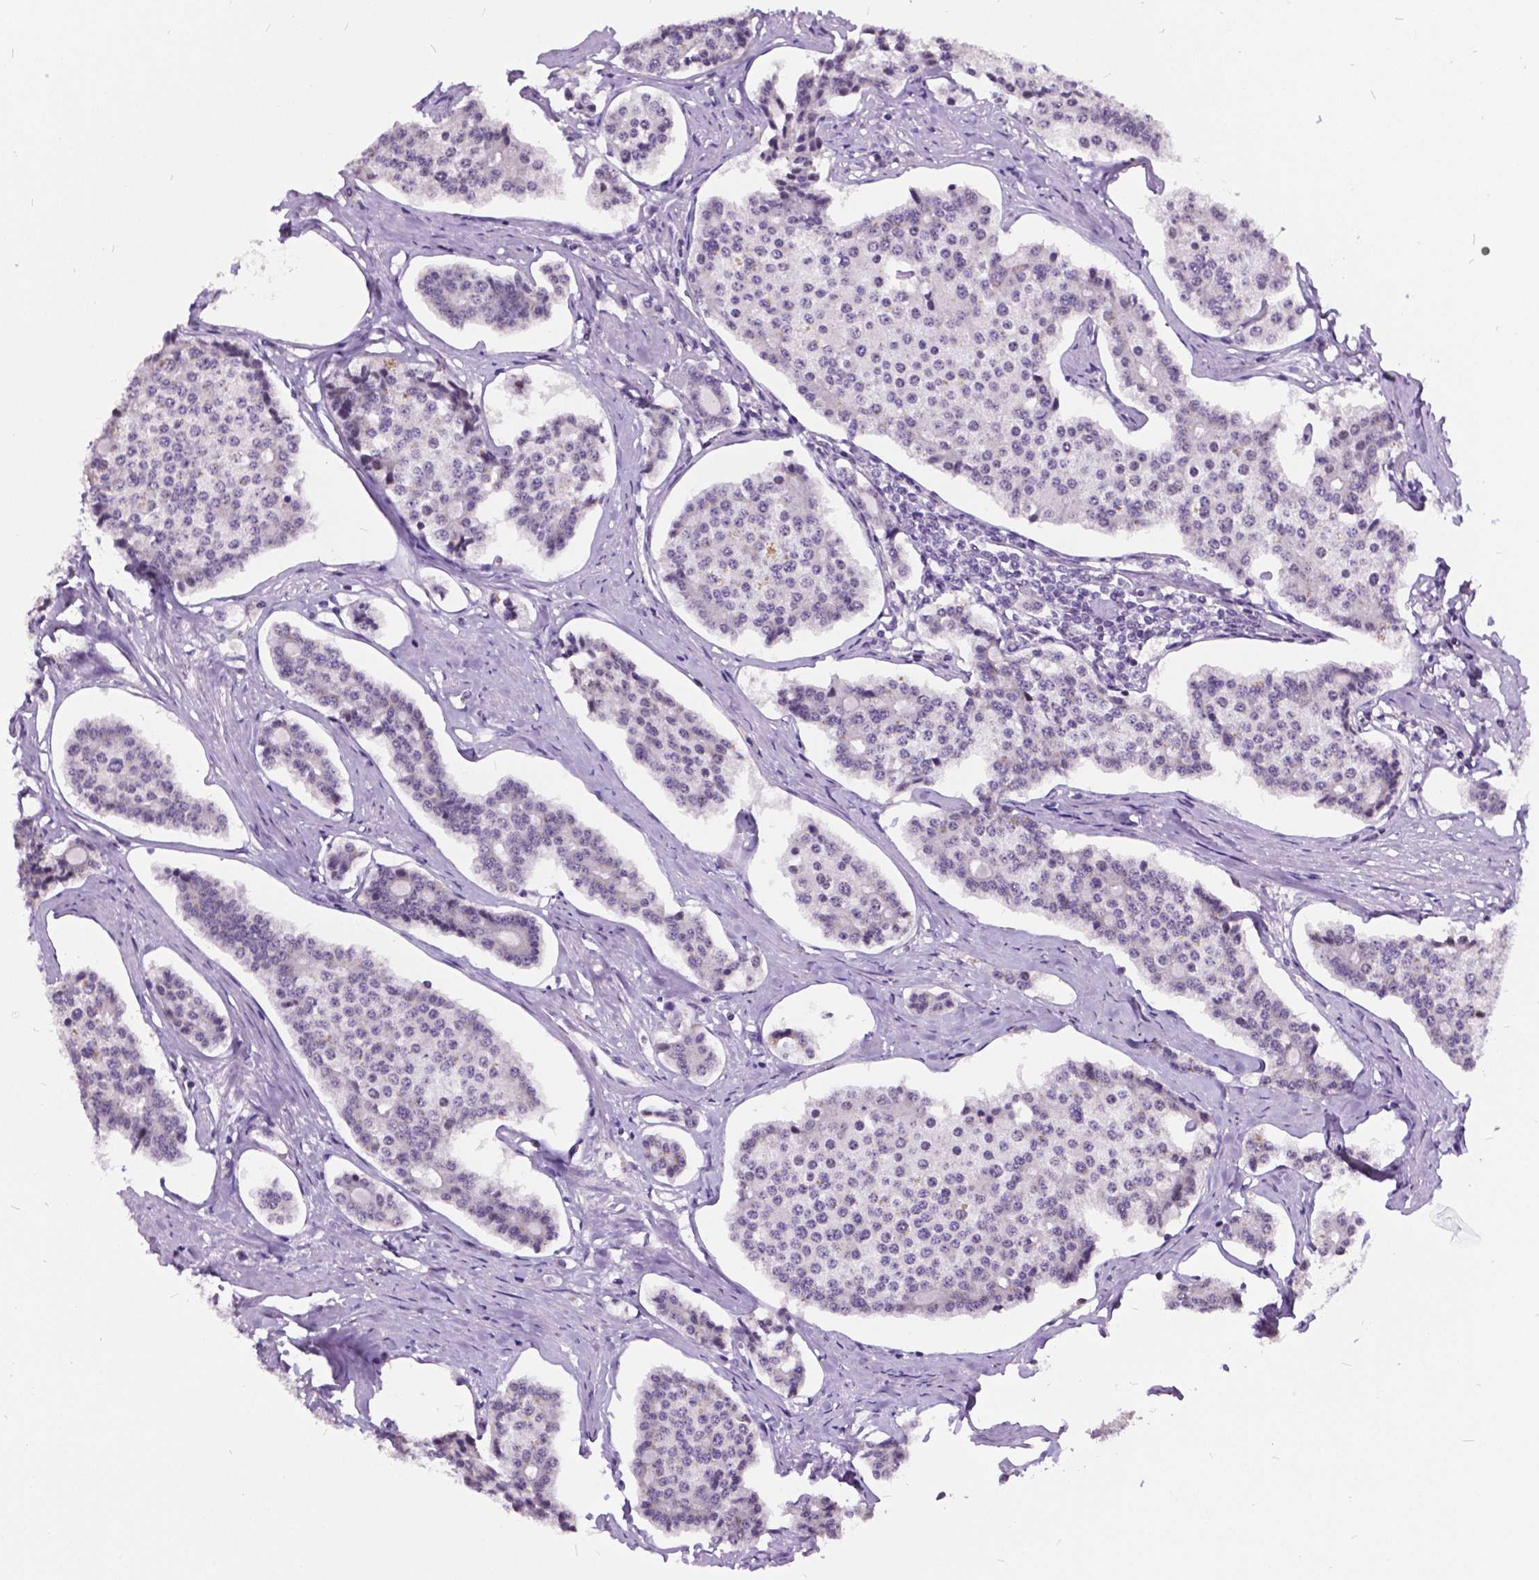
{"staining": {"intensity": "negative", "quantity": "none", "location": "none"}, "tissue": "carcinoid", "cell_type": "Tumor cells", "image_type": "cancer", "snomed": [{"axis": "morphology", "description": "Carcinoid, malignant, NOS"}, {"axis": "topography", "description": "Small intestine"}], "caption": "This is an IHC photomicrograph of human carcinoid. There is no positivity in tumor cells.", "gene": "DPF3", "patient": {"sex": "female", "age": 65}}